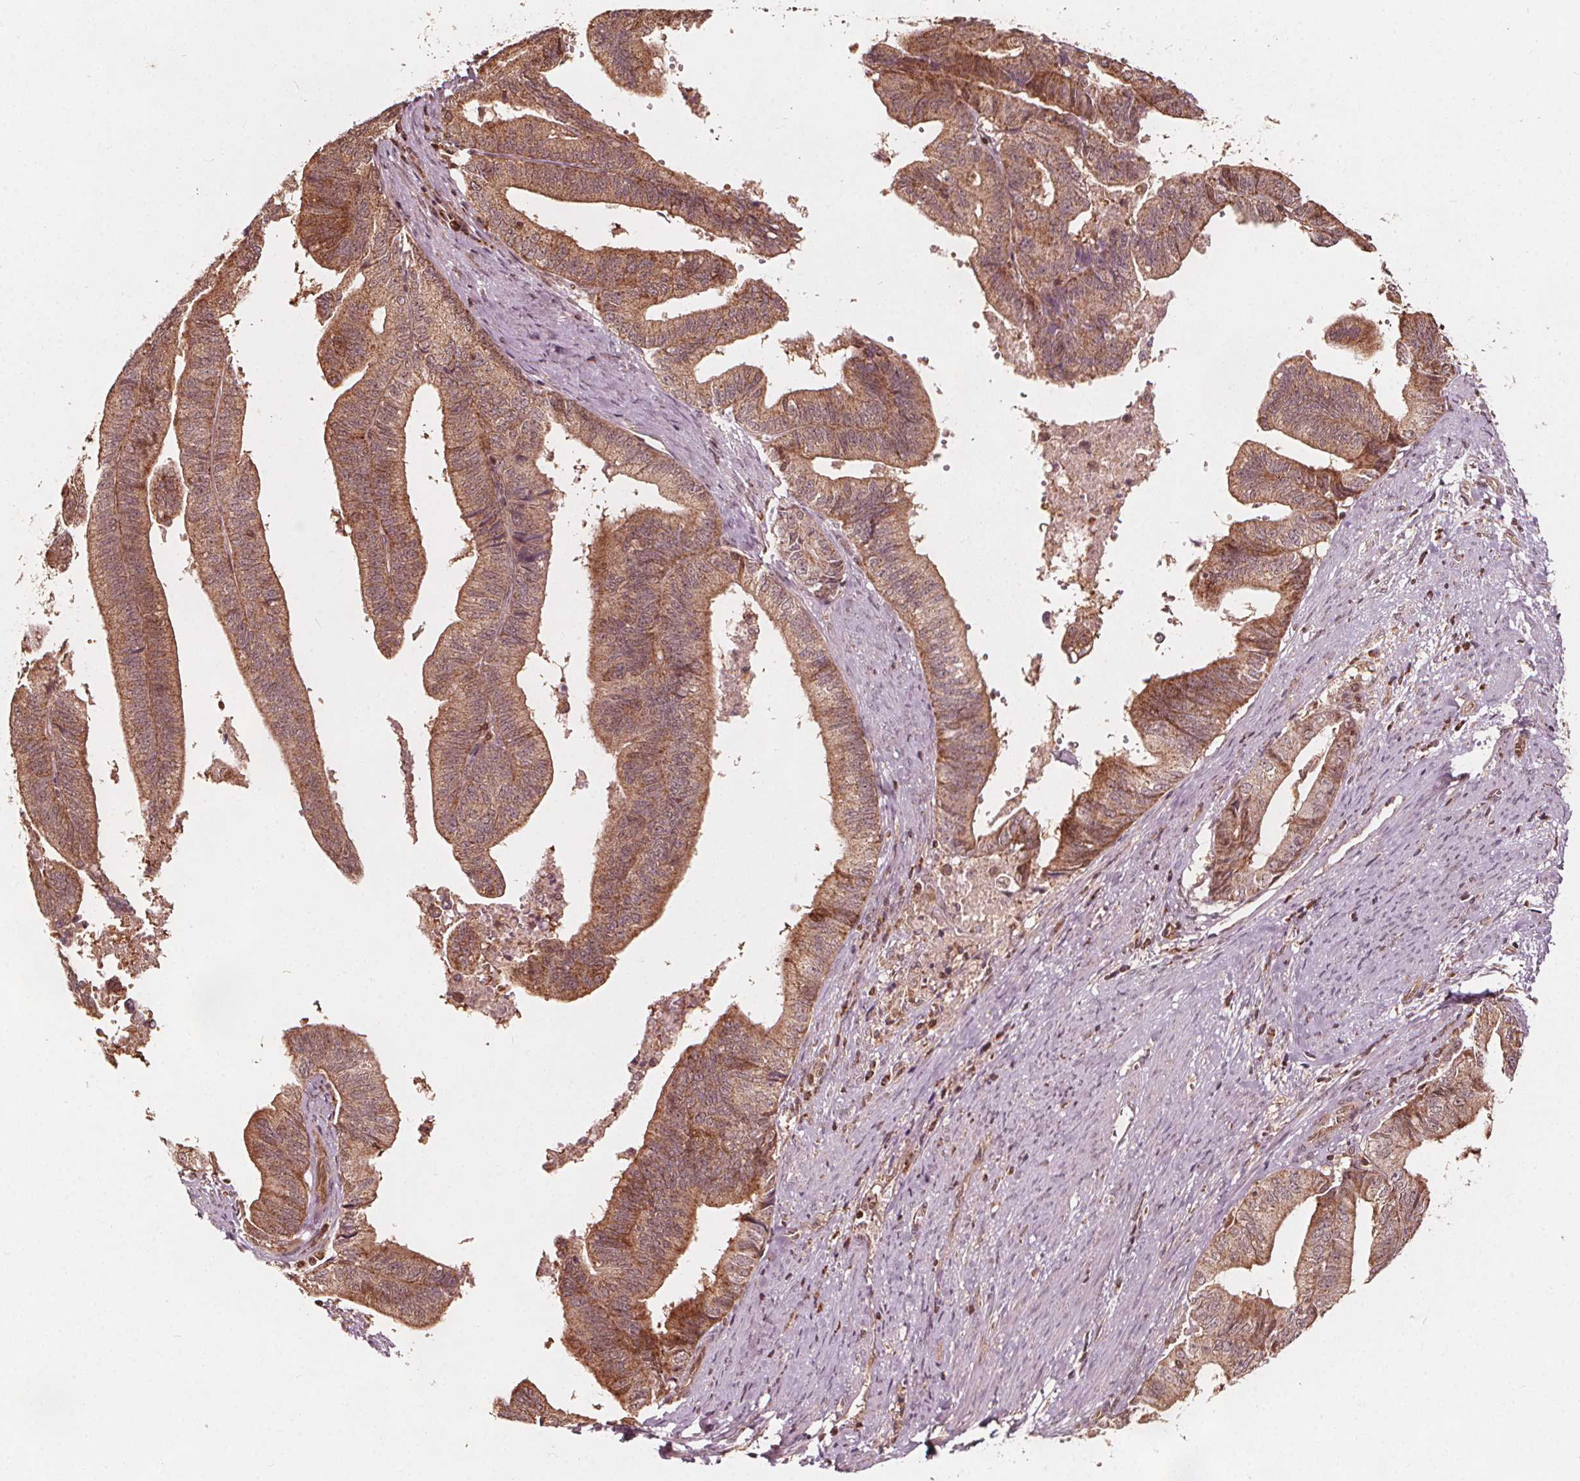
{"staining": {"intensity": "moderate", "quantity": ">75%", "location": "cytoplasmic/membranous"}, "tissue": "endometrial cancer", "cell_type": "Tumor cells", "image_type": "cancer", "snomed": [{"axis": "morphology", "description": "Adenocarcinoma, NOS"}, {"axis": "topography", "description": "Endometrium"}], "caption": "About >75% of tumor cells in adenocarcinoma (endometrial) display moderate cytoplasmic/membranous protein expression as visualized by brown immunohistochemical staining.", "gene": "AIP", "patient": {"sex": "female", "age": 65}}